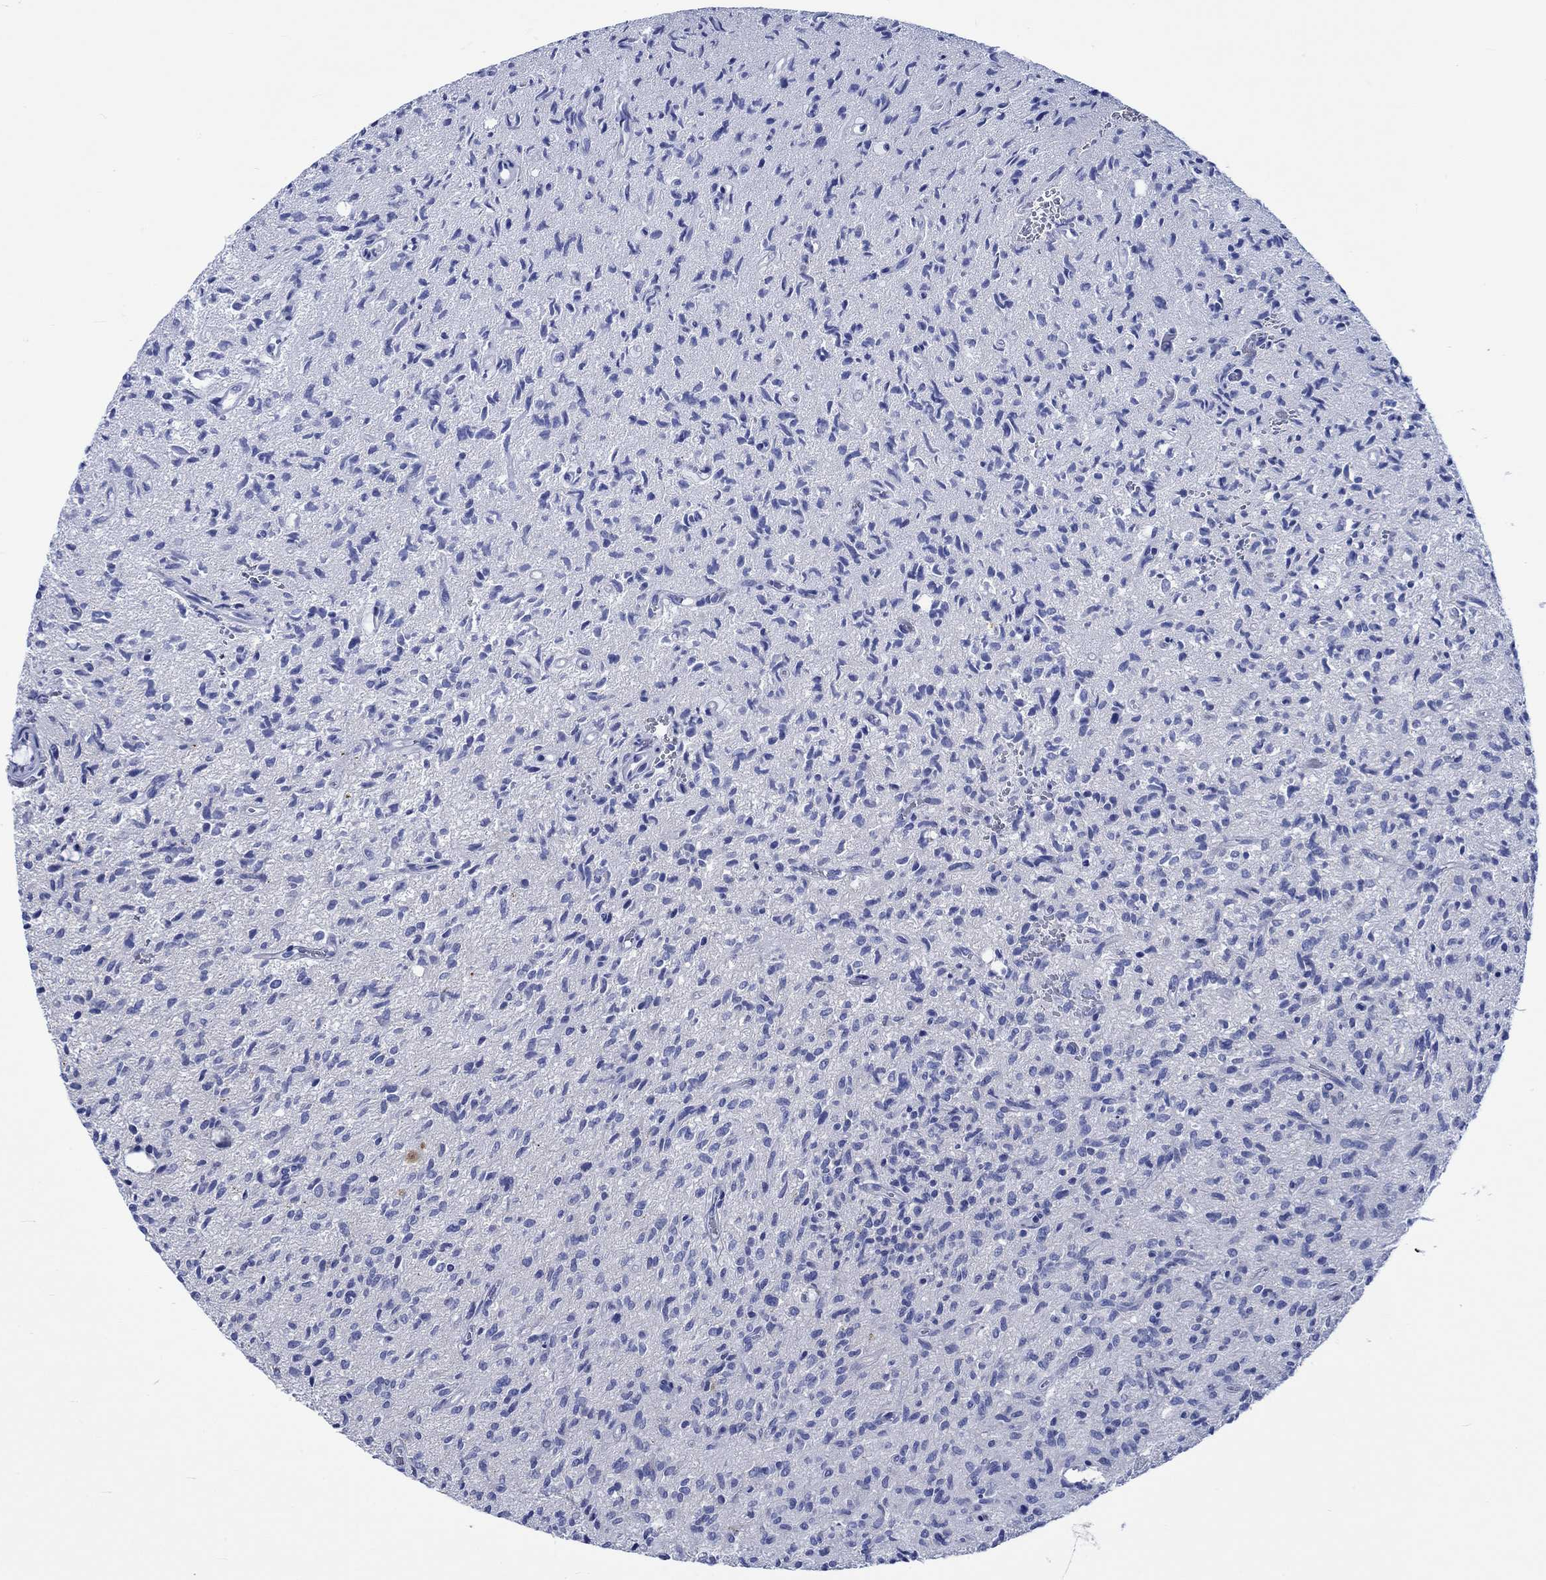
{"staining": {"intensity": "negative", "quantity": "none", "location": "none"}, "tissue": "glioma", "cell_type": "Tumor cells", "image_type": "cancer", "snomed": [{"axis": "morphology", "description": "Glioma, malignant, High grade"}, {"axis": "topography", "description": "Brain"}], "caption": "The histopathology image shows no staining of tumor cells in glioma.", "gene": "PTPRN2", "patient": {"sex": "male", "age": 64}}